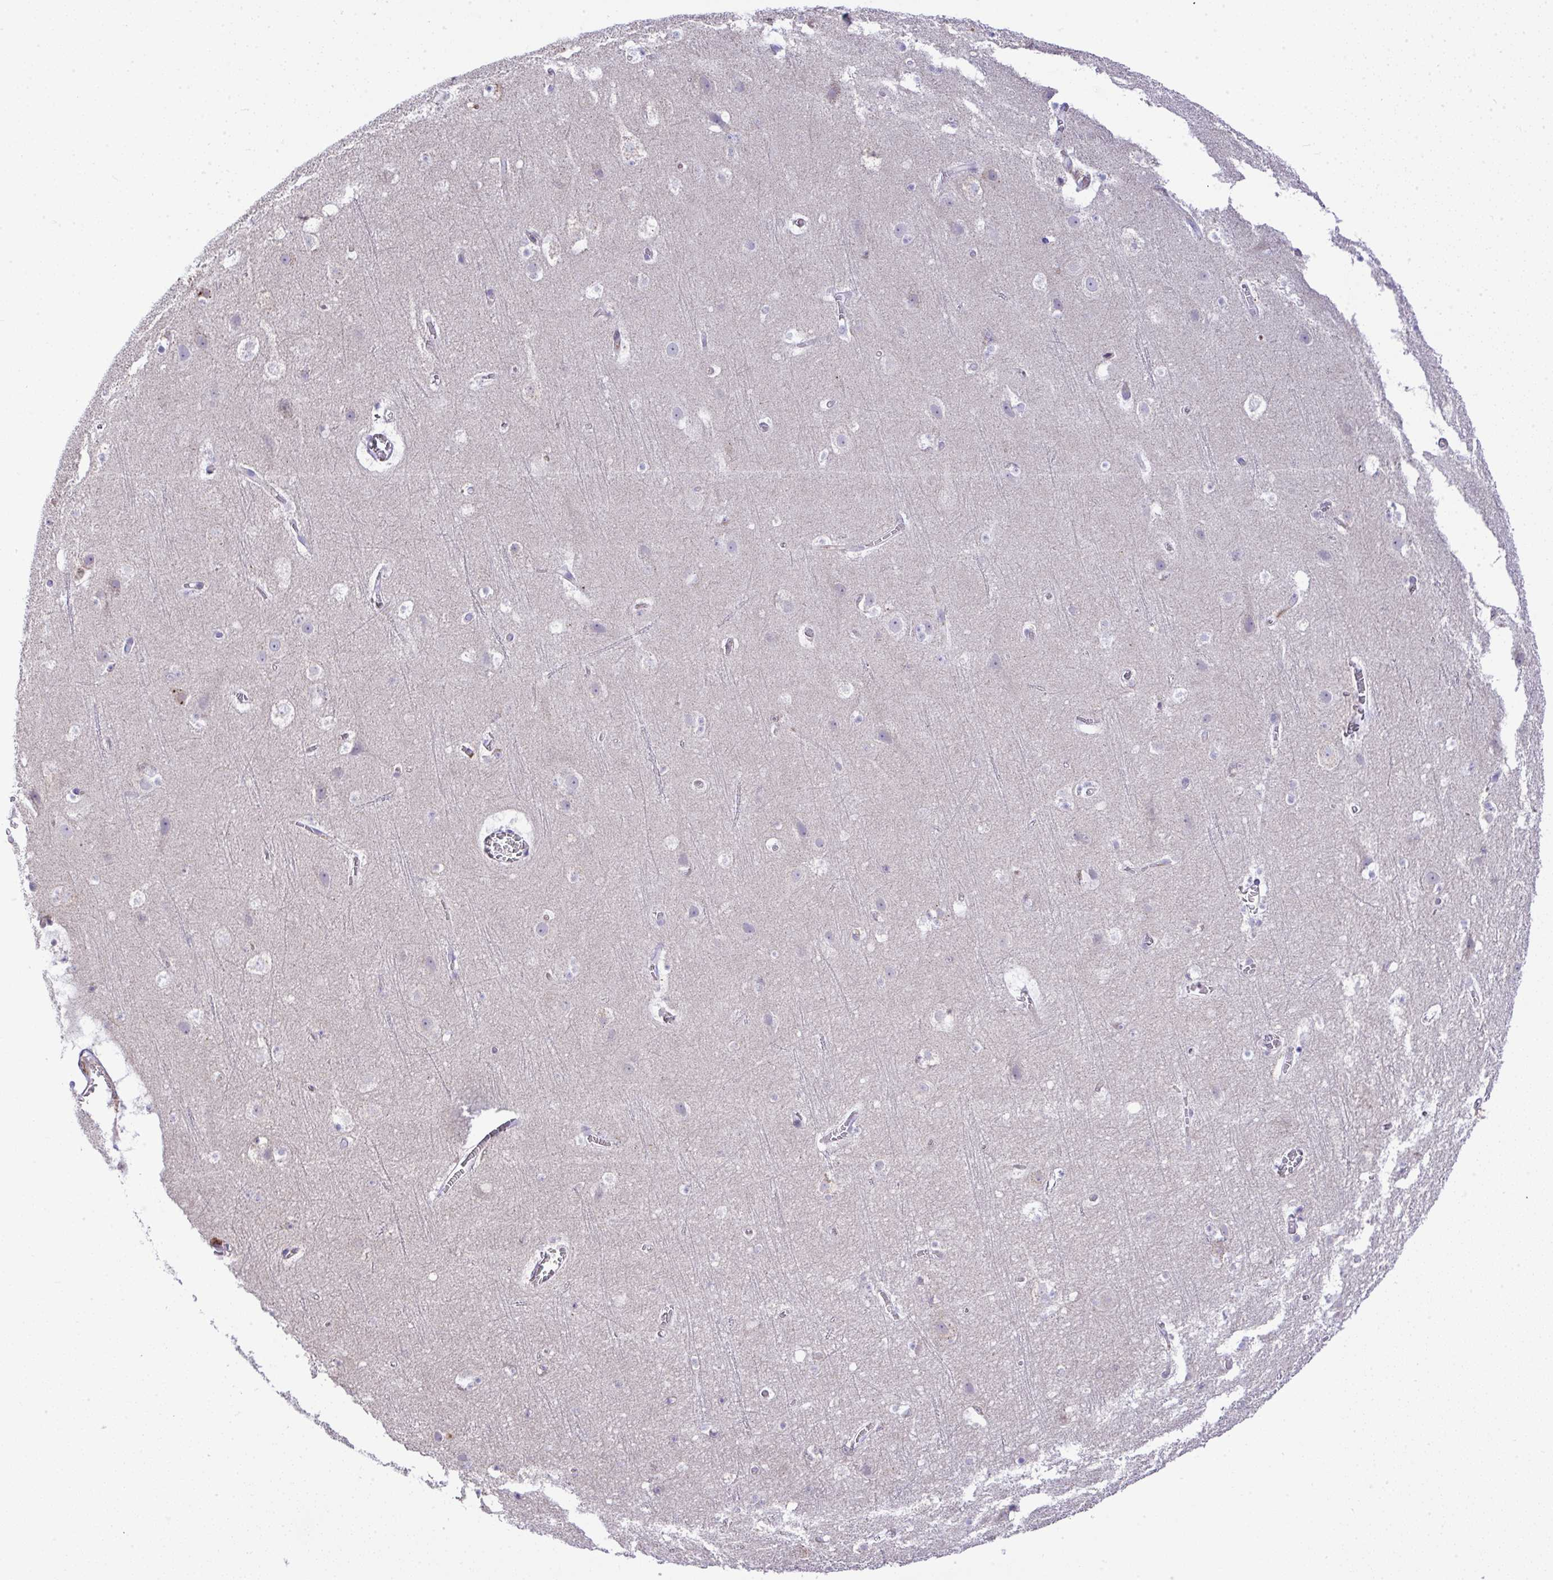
{"staining": {"intensity": "negative", "quantity": "none", "location": "none"}, "tissue": "cerebral cortex", "cell_type": "Endothelial cells", "image_type": "normal", "snomed": [{"axis": "morphology", "description": "Normal tissue, NOS"}, {"axis": "topography", "description": "Cerebral cortex"}], "caption": "Protein analysis of unremarkable cerebral cortex displays no significant staining in endothelial cells. (Stains: DAB immunohistochemistry (IHC) with hematoxylin counter stain, Microscopy: brightfield microscopy at high magnification).", "gene": "GRID2", "patient": {"sex": "female", "age": 42}}